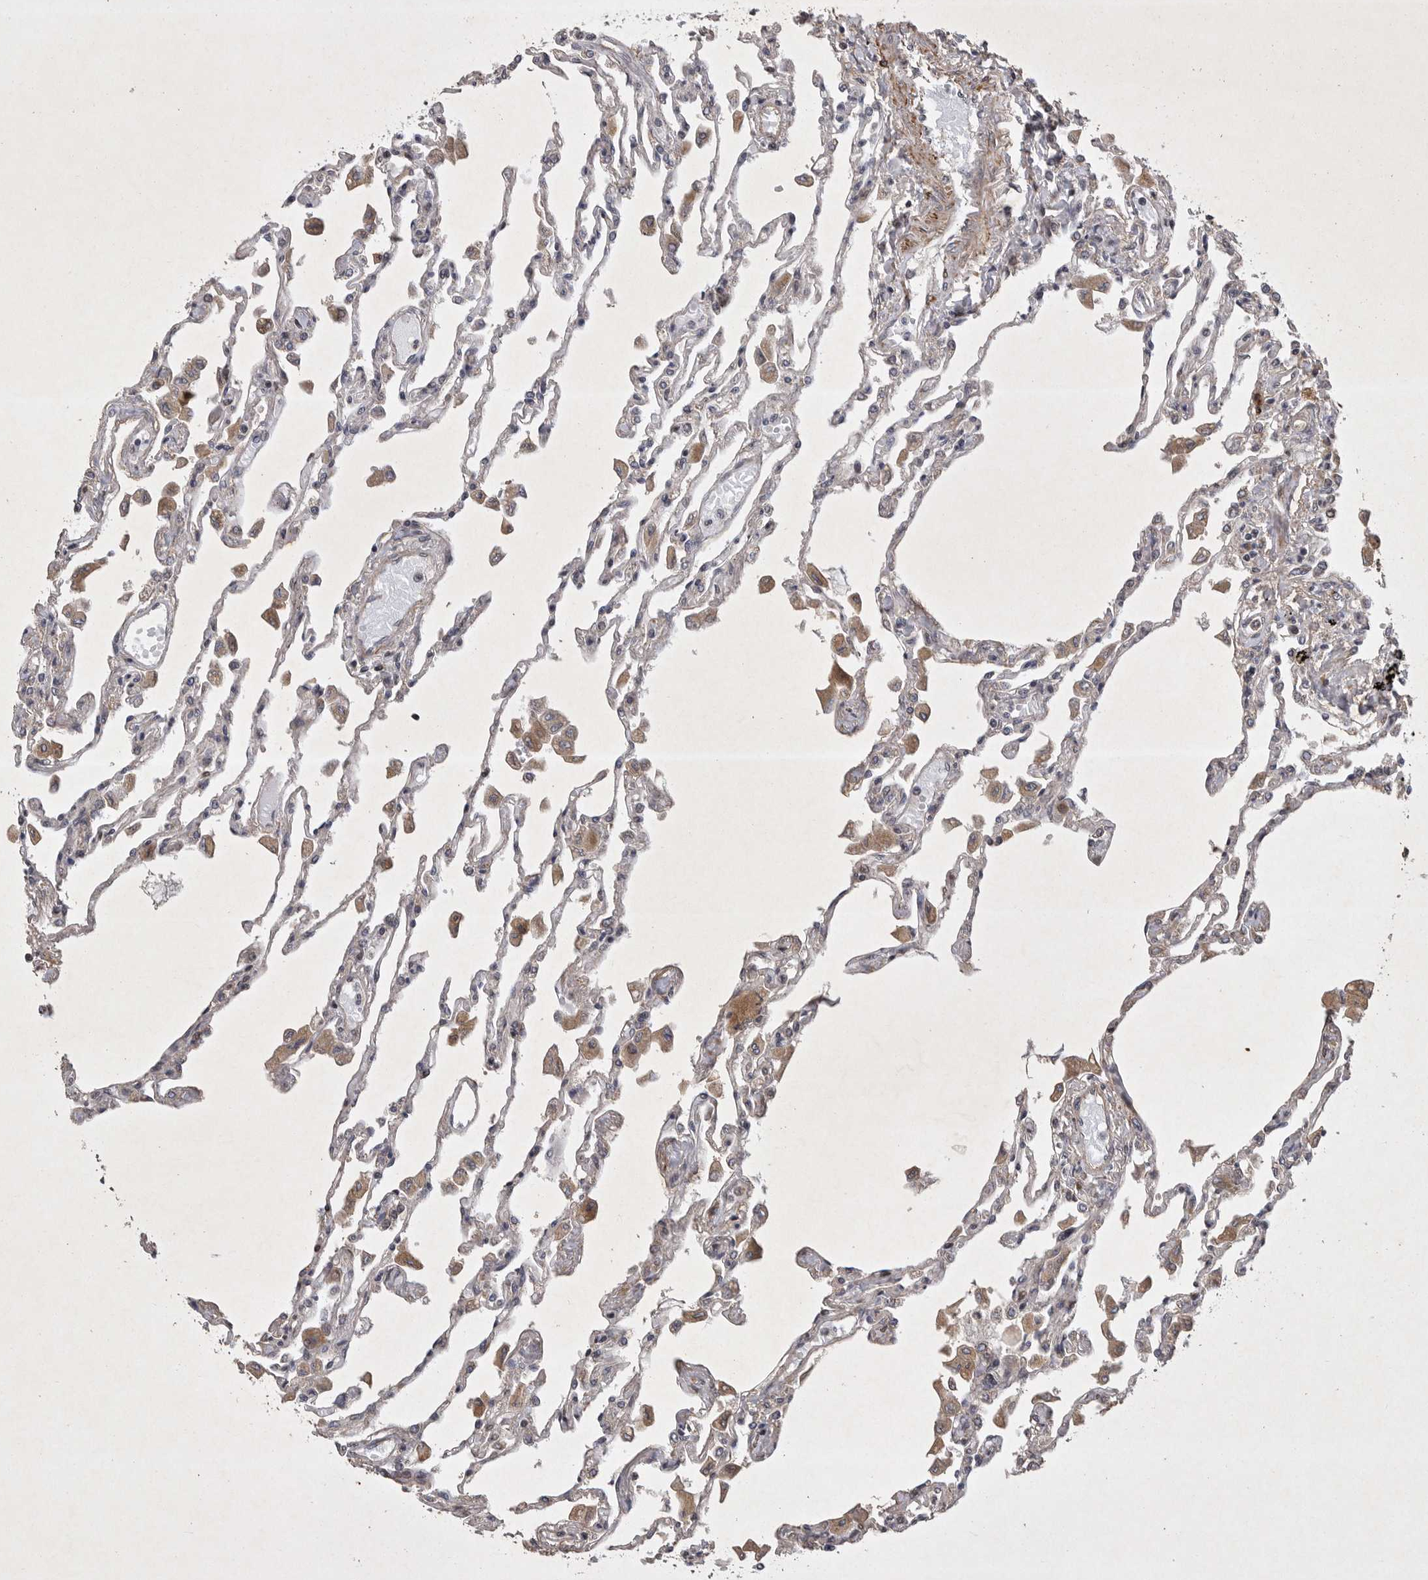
{"staining": {"intensity": "negative", "quantity": "none", "location": "none"}, "tissue": "lung", "cell_type": "Alveolar cells", "image_type": "normal", "snomed": [{"axis": "morphology", "description": "Normal tissue, NOS"}, {"axis": "topography", "description": "Bronchus"}, {"axis": "topography", "description": "Lung"}], "caption": "This is a micrograph of IHC staining of benign lung, which shows no positivity in alveolar cells.", "gene": "EDEM3", "patient": {"sex": "female", "age": 49}}